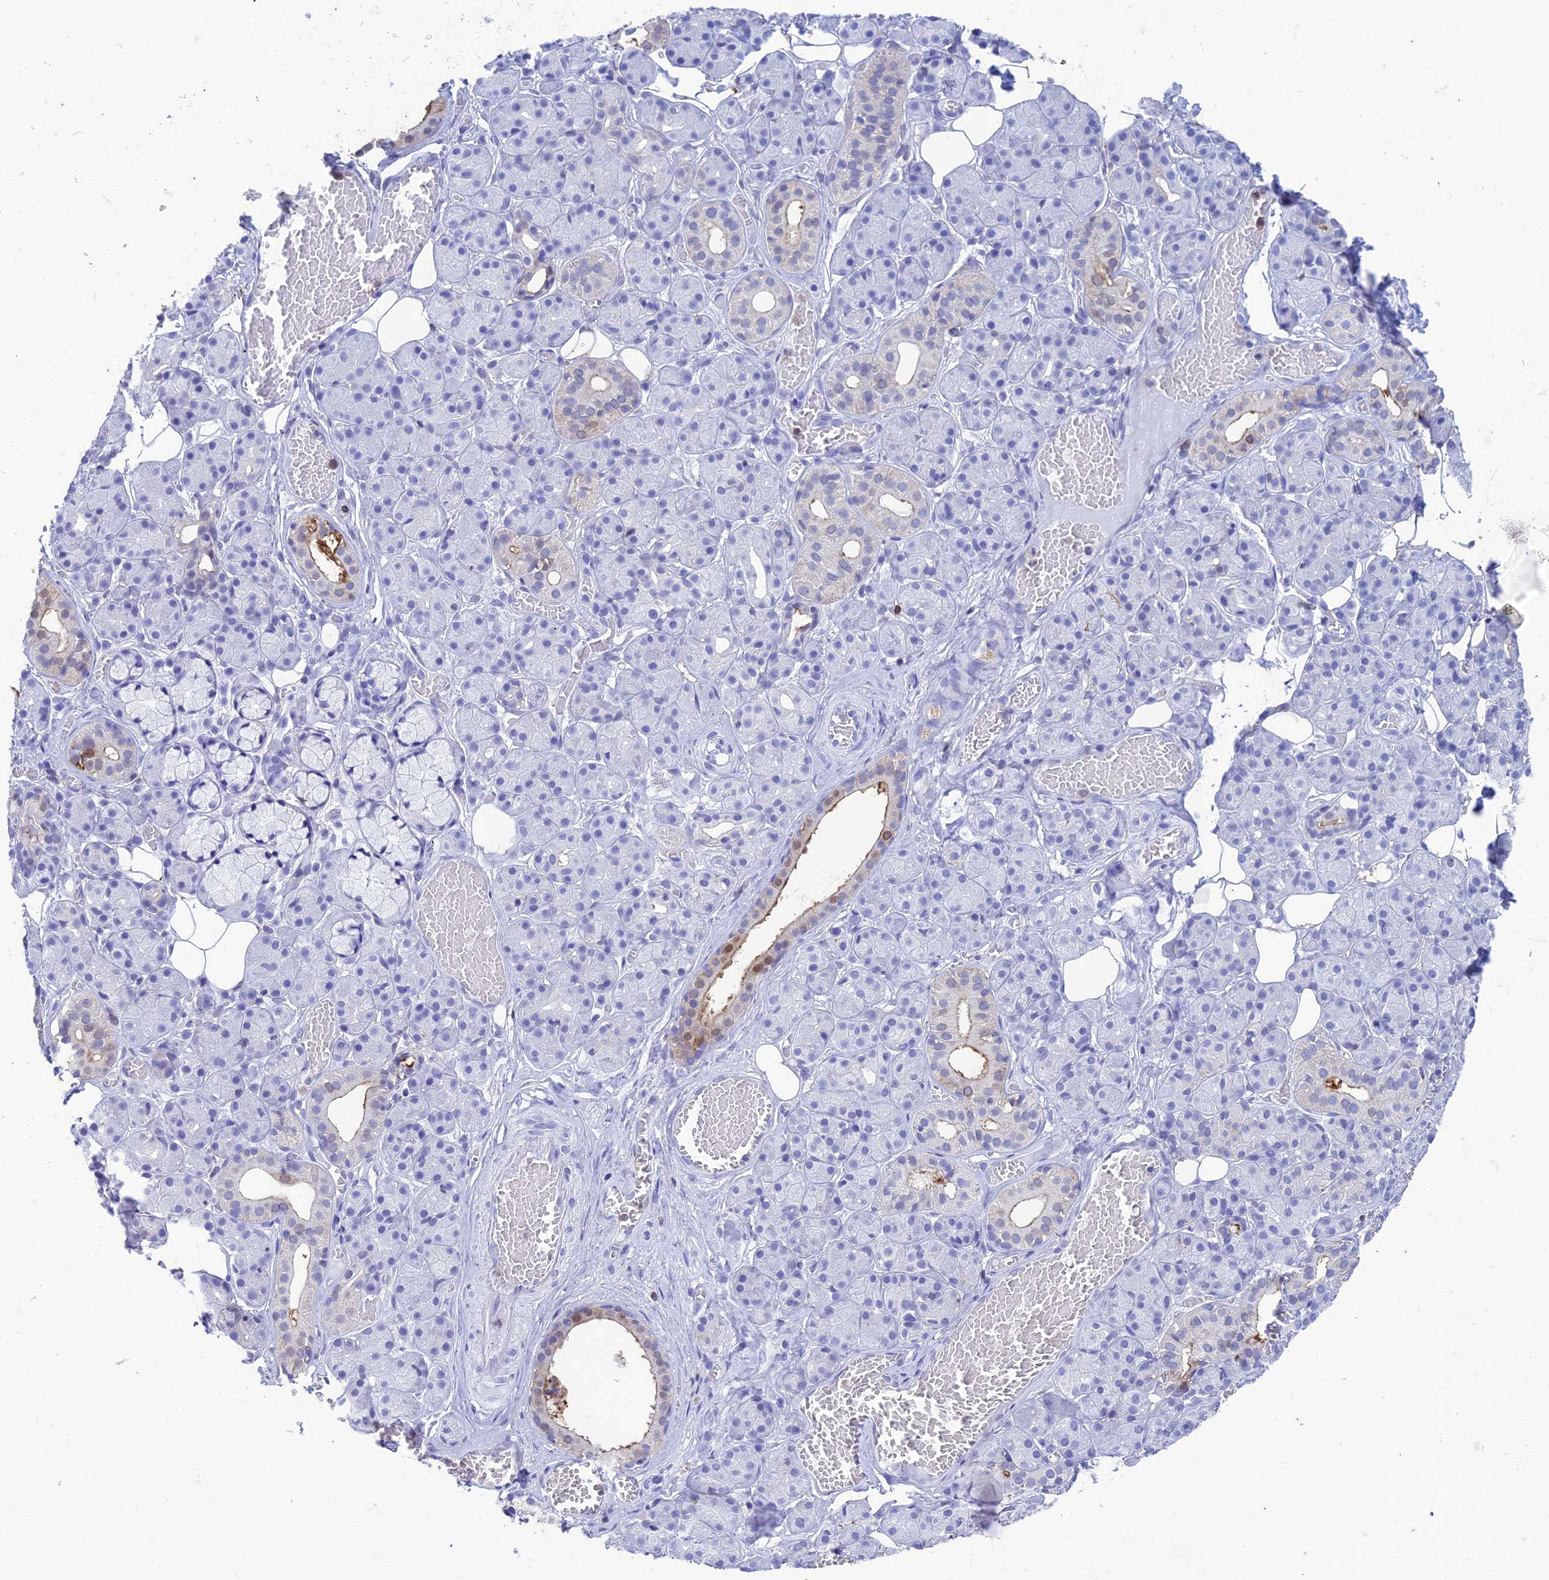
{"staining": {"intensity": "moderate", "quantity": "<25%", "location": "cytoplasmic/membranous,nuclear"}, "tissue": "salivary gland", "cell_type": "Glandular cells", "image_type": "normal", "snomed": [{"axis": "morphology", "description": "Normal tissue, NOS"}, {"axis": "topography", "description": "Salivary gland"}], "caption": "DAB immunohistochemical staining of unremarkable salivary gland shows moderate cytoplasmic/membranous,nuclear protein expression in about <25% of glandular cells. (IHC, brightfield microscopy, high magnification).", "gene": "FGF7", "patient": {"sex": "male", "age": 63}}